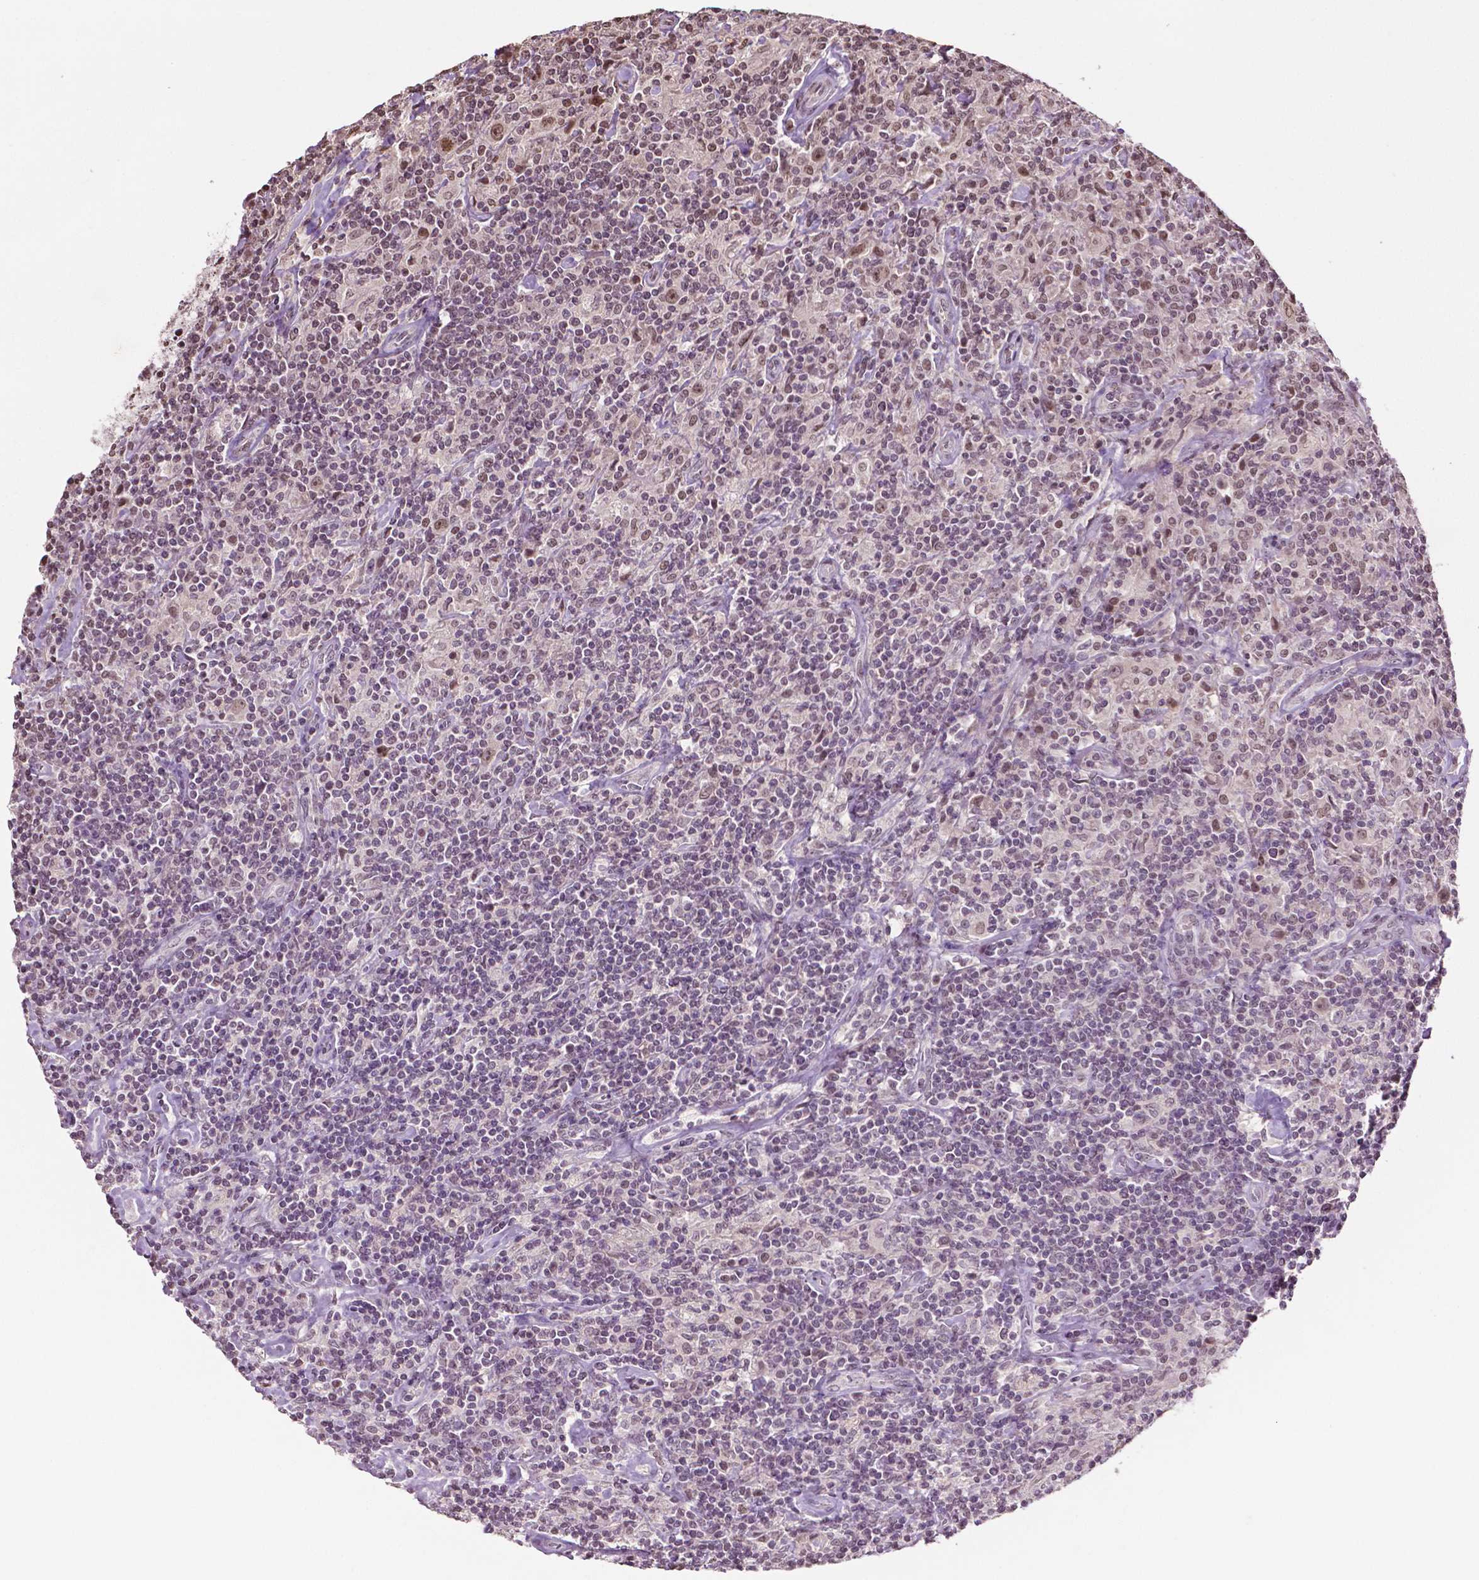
{"staining": {"intensity": "moderate", "quantity": ">75%", "location": "nuclear"}, "tissue": "lymphoma", "cell_type": "Tumor cells", "image_type": "cancer", "snomed": [{"axis": "morphology", "description": "Hodgkin's disease, NOS"}, {"axis": "topography", "description": "Lymph node"}], "caption": "DAB immunohistochemical staining of human lymphoma reveals moderate nuclear protein expression in approximately >75% of tumor cells.", "gene": "DEK", "patient": {"sex": "male", "age": 70}}